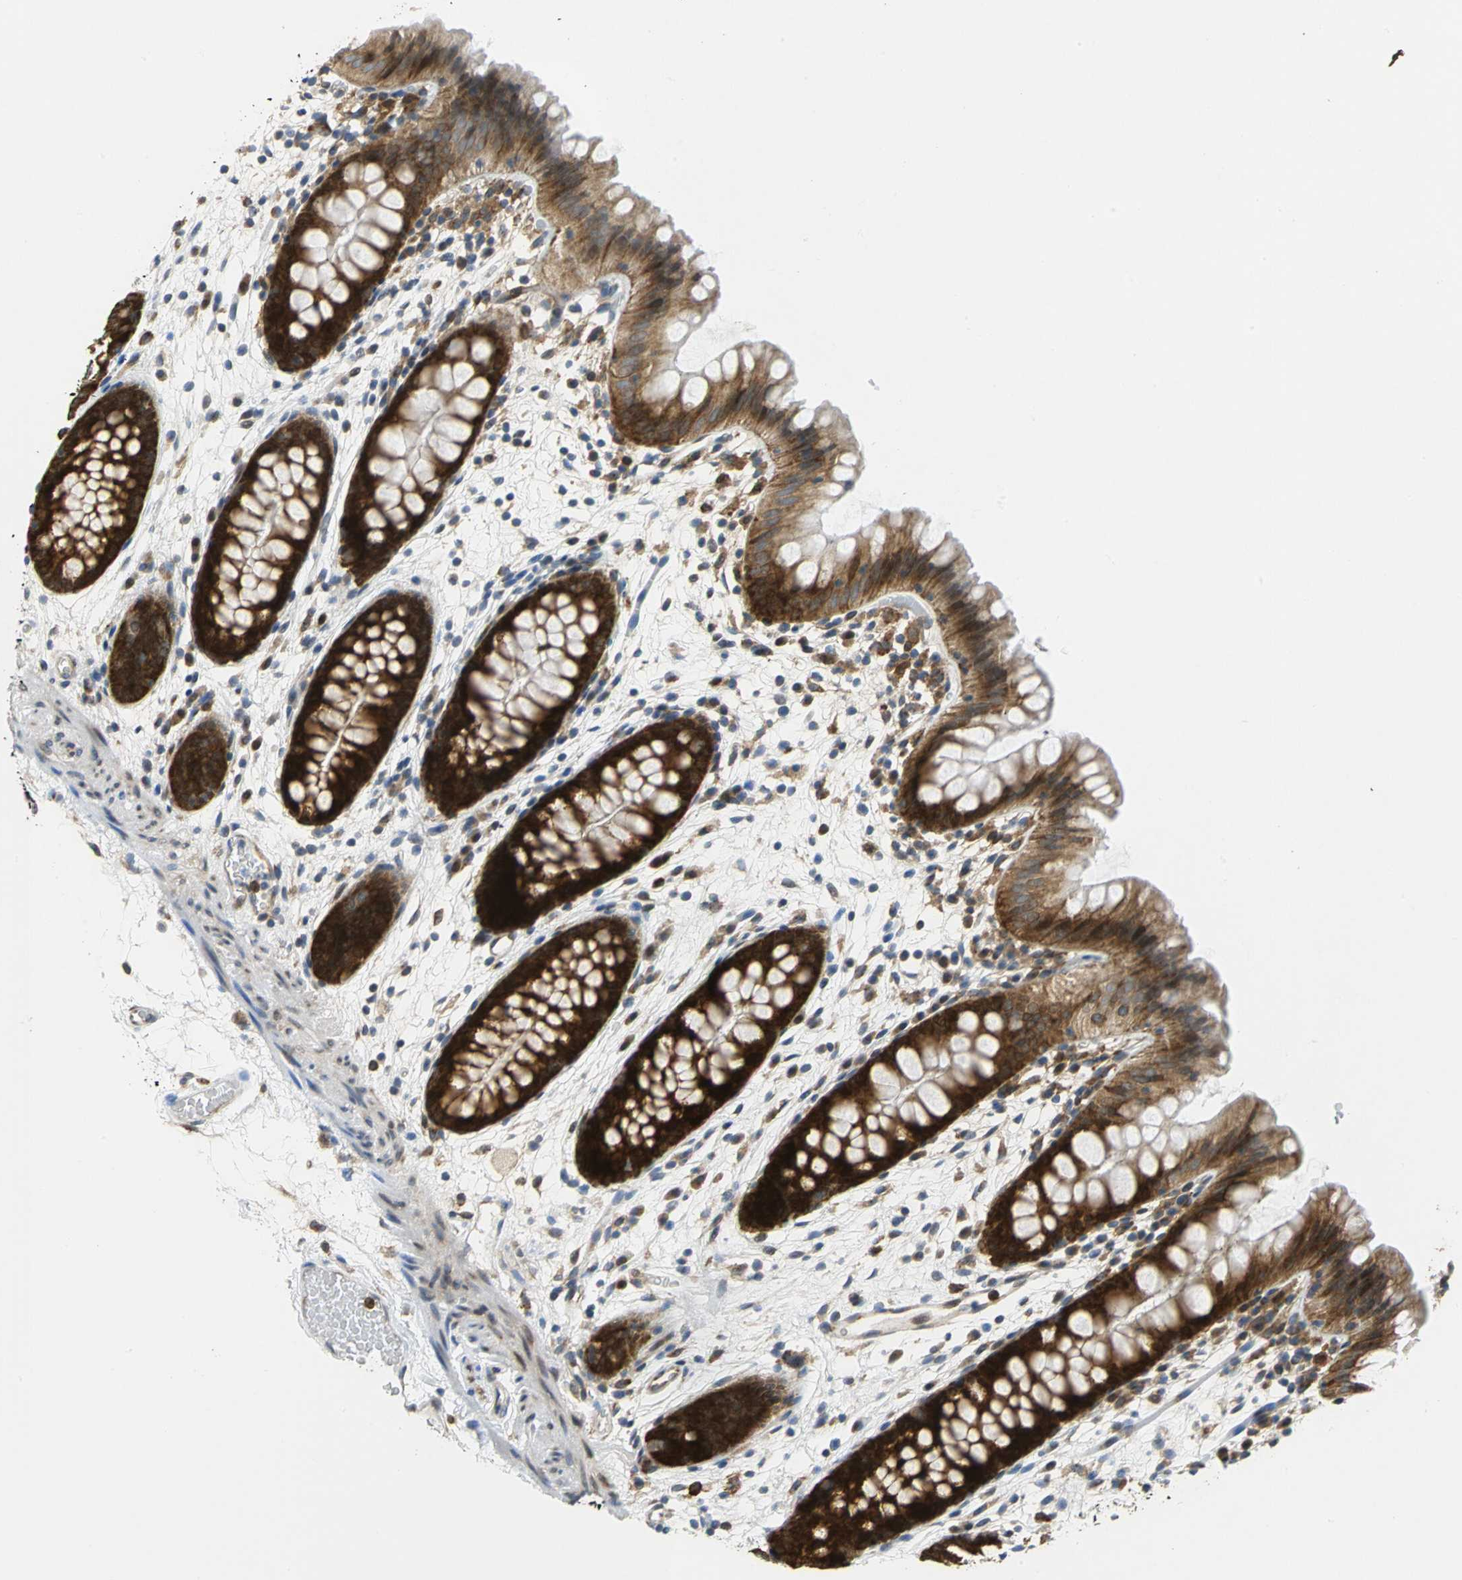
{"staining": {"intensity": "weak", "quantity": "<25%", "location": "cytoplasmic/membranous"}, "tissue": "colon", "cell_type": "Endothelial cells", "image_type": "normal", "snomed": [{"axis": "morphology", "description": "Normal tissue, NOS"}, {"axis": "topography", "description": "Smooth muscle"}, {"axis": "topography", "description": "Colon"}], "caption": "High magnification brightfield microscopy of normal colon stained with DAB (3,3'-diaminobenzidine) (brown) and counterstained with hematoxylin (blue): endothelial cells show no significant positivity. The staining is performed using DAB (3,3'-diaminobenzidine) brown chromogen with nuclei counter-stained in using hematoxylin.", "gene": "YBX1", "patient": {"sex": "male", "age": 67}}